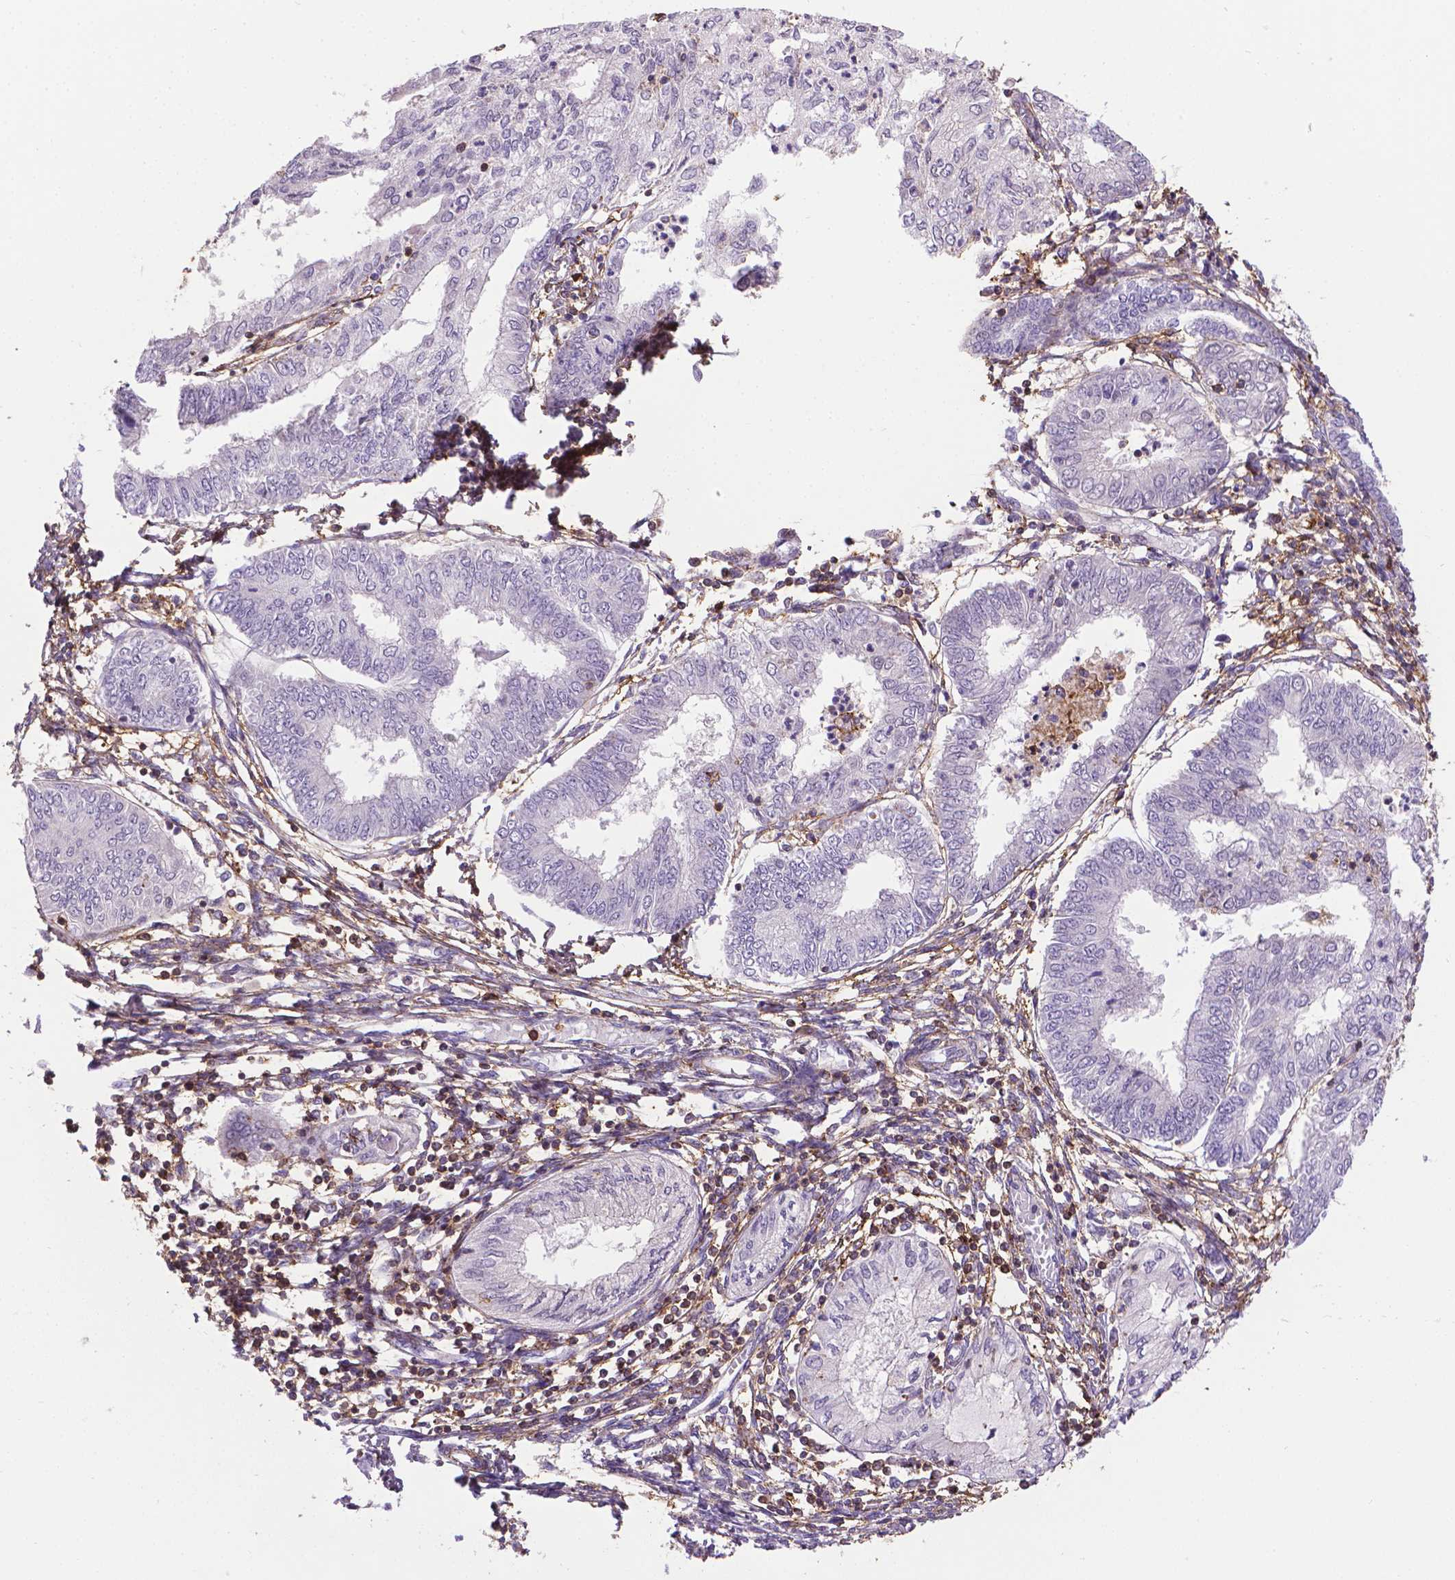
{"staining": {"intensity": "negative", "quantity": "none", "location": "none"}, "tissue": "endometrial cancer", "cell_type": "Tumor cells", "image_type": "cancer", "snomed": [{"axis": "morphology", "description": "Adenocarcinoma, NOS"}, {"axis": "topography", "description": "Endometrium"}], "caption": "The IHC photomicrograph has no significant expression in tumor cells of endometrial adenocarcinoma tissue.", "gene": "ACAD10", "patient": {"sex": "female", "age": 68}}